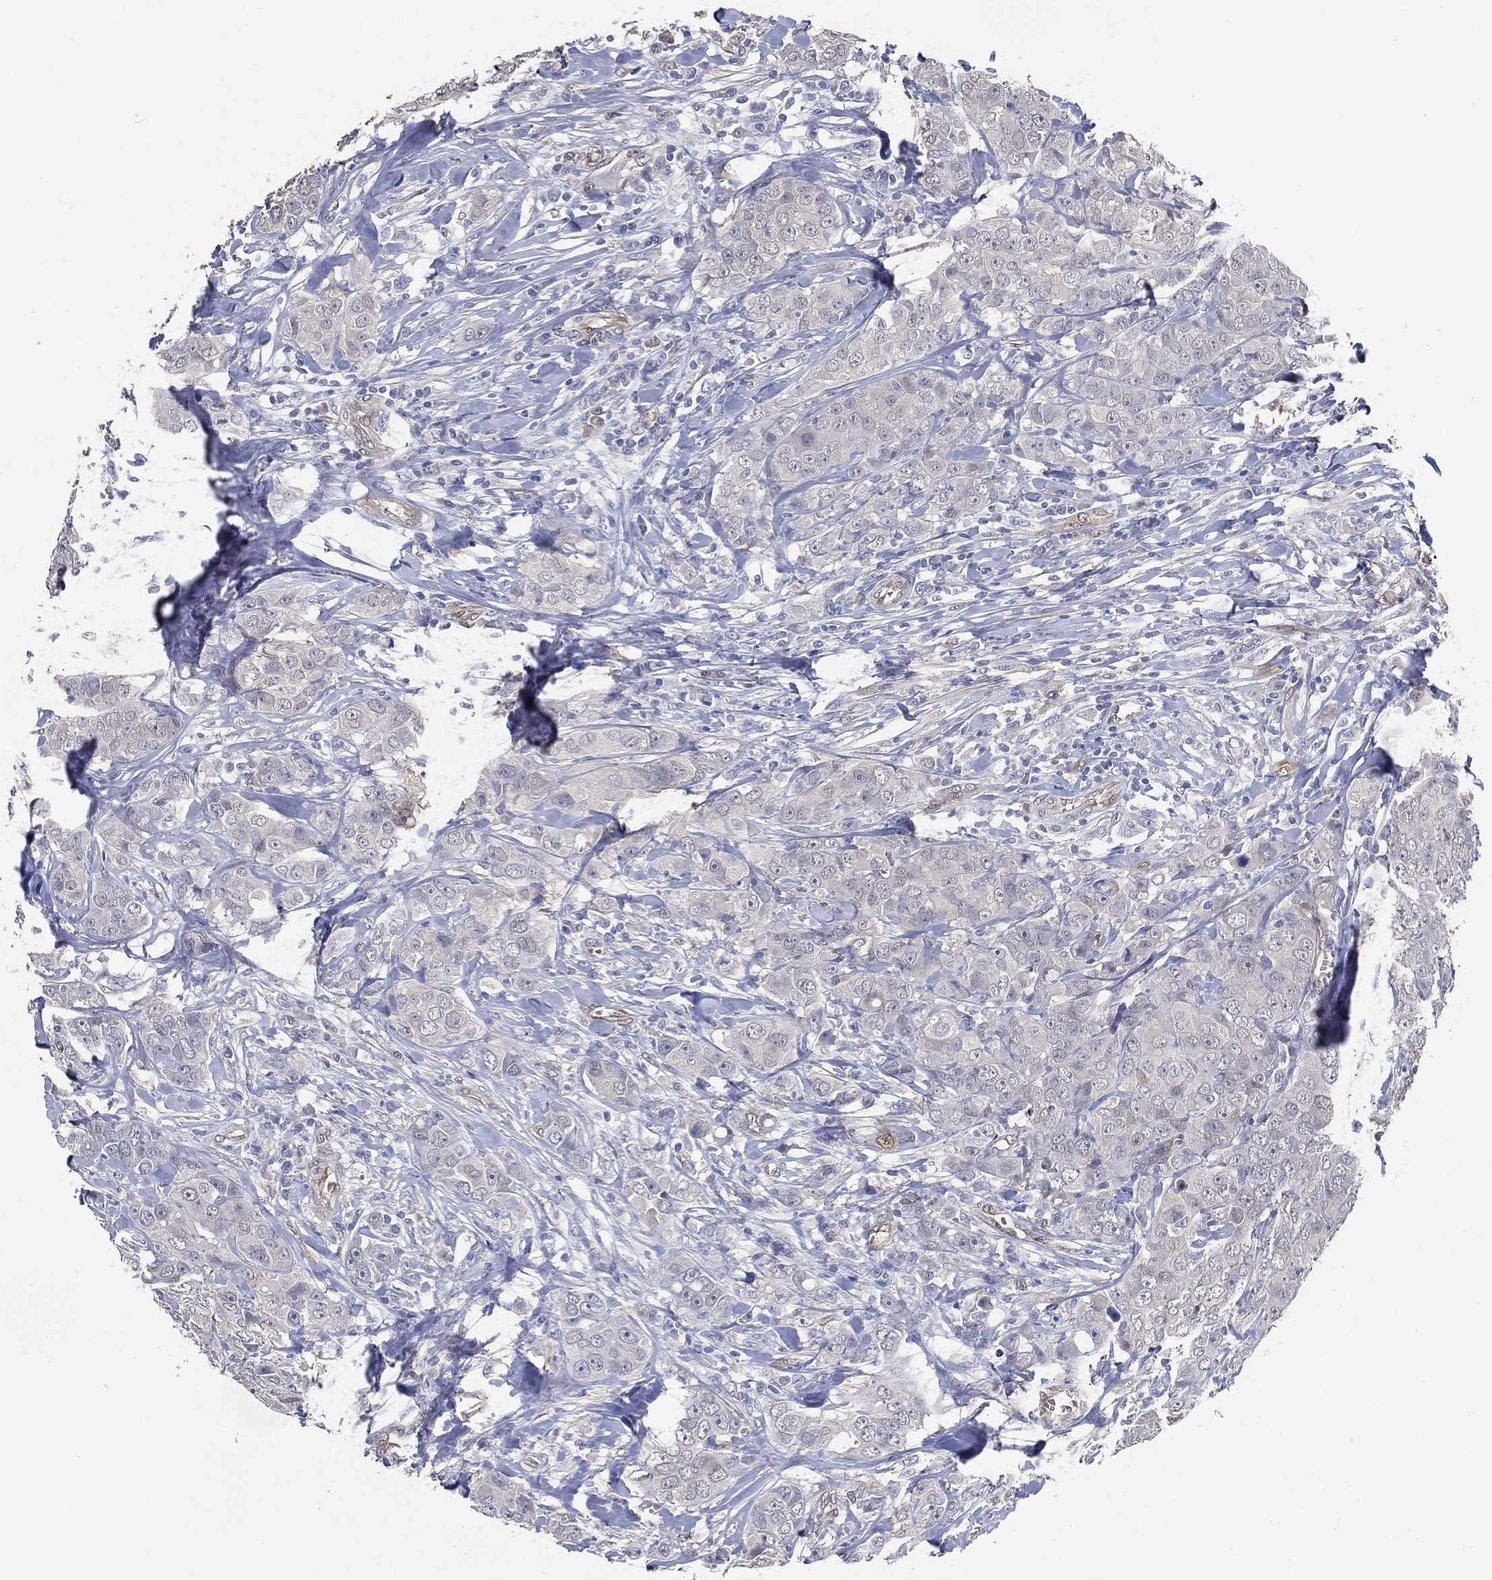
{"staining": {"intensity": "negative", "quantity": "none", "location": "none"}, "tissue": "breast cancer", "cell_type": "Tumor cells", "image_type": "cancer", "snomed": [{"axis": "morphology", "description": "Duct carcinoma"}, {"axis": "topography", "description": "Breast"}], "caption": "Tumor cells are negative for brown protein staining in invasive ductal carcinoma (breast).", "gene": "AK1", "patient": {"sex": "female", "age": 43}}